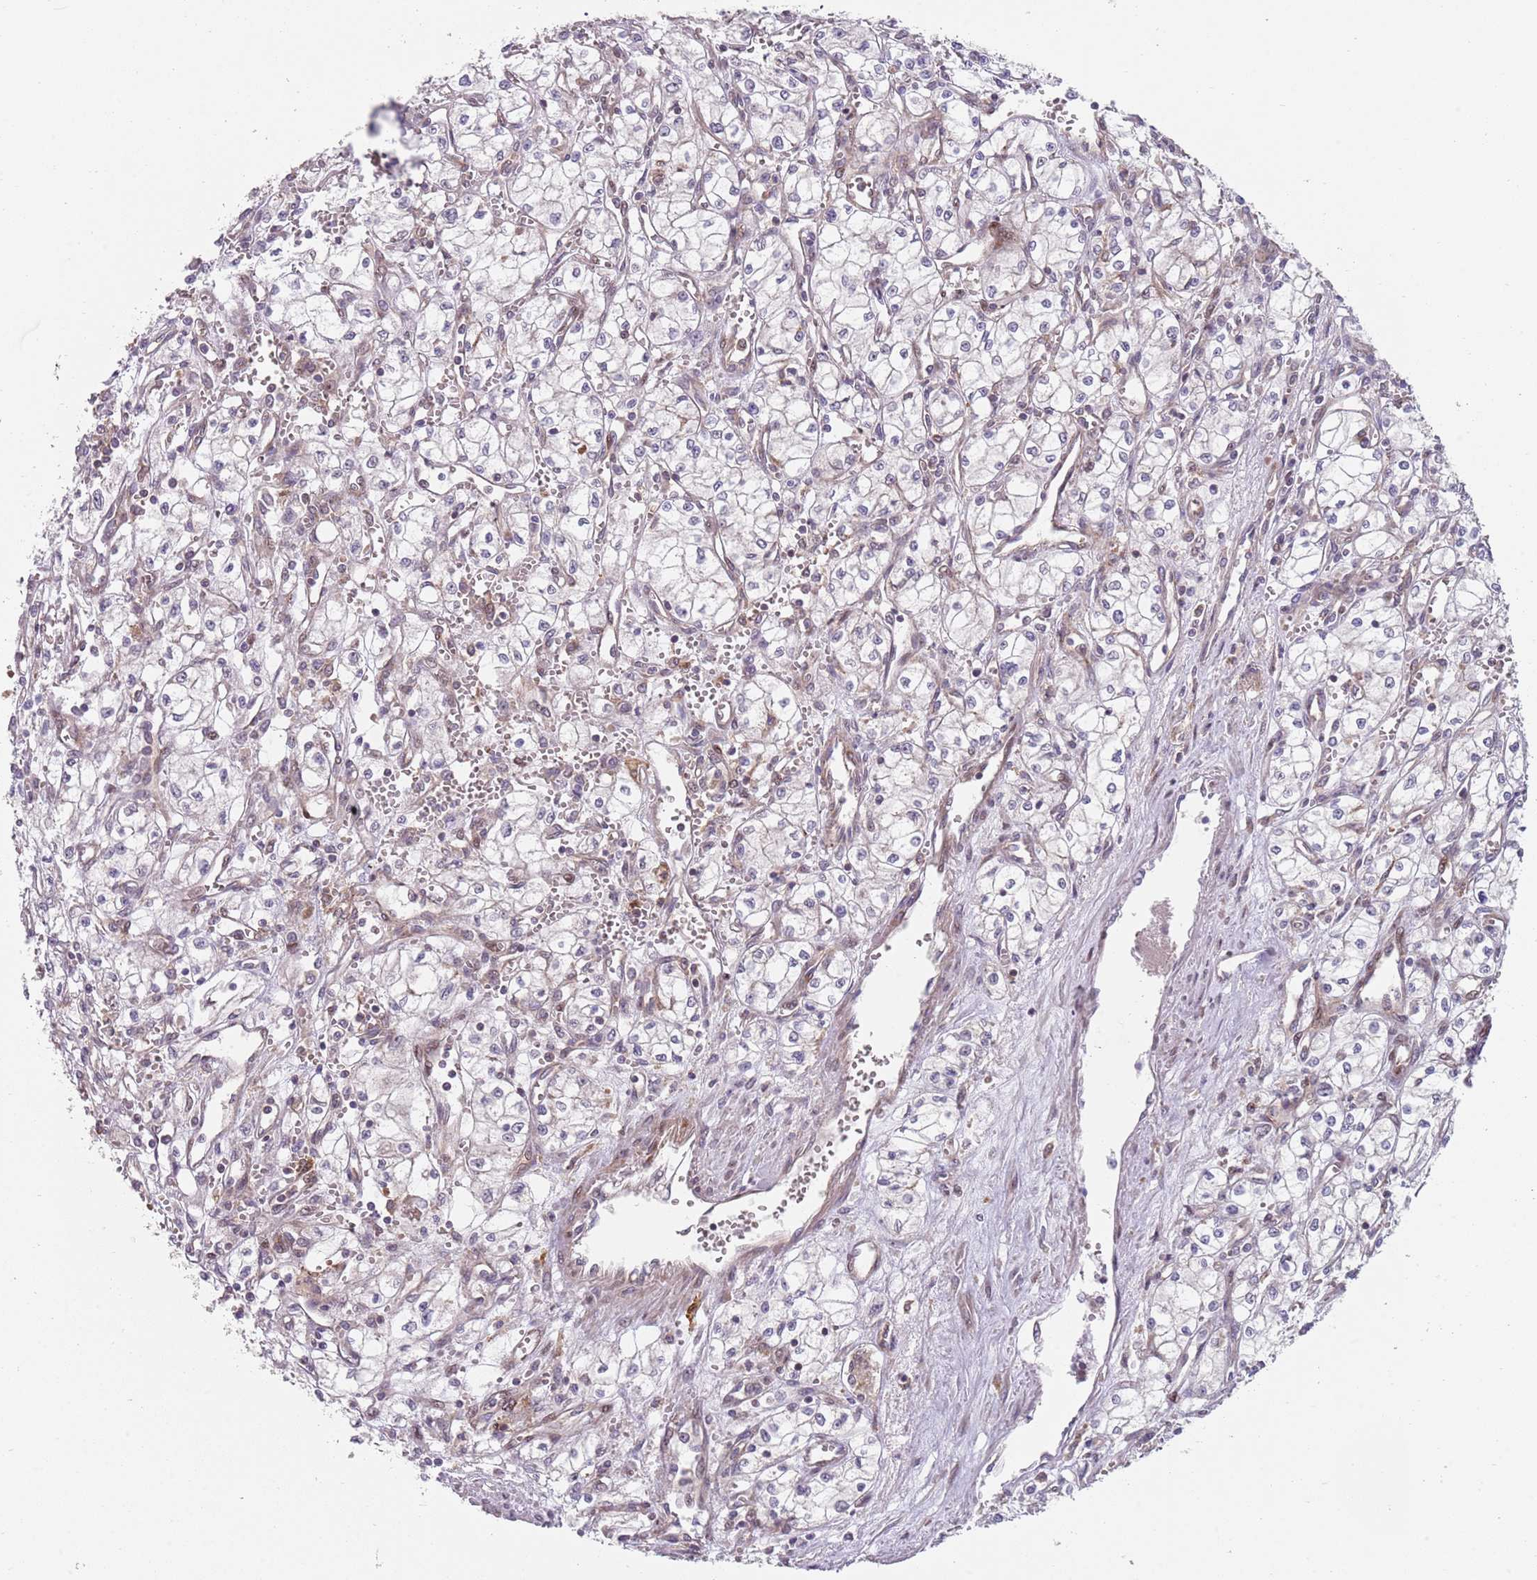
{"staining": {"intensity": "negative", "quantity": "none", "location": "none"}, "tissue": "renal cancer", "cell_type": "Tumor cells", "image_type": "cancer", "snomed": [{"axis": "morphology", "description": "Adenocarcinoma, NOS"}, {"axis": "topography", "description": "Kidney"}], "caption": "Renal adenocarcinoma was stained to show a protein in brown. There is no significant positivity in tumor cells.", "gene": "GGA1", "patient": {"sex": "male", "age": 59}}